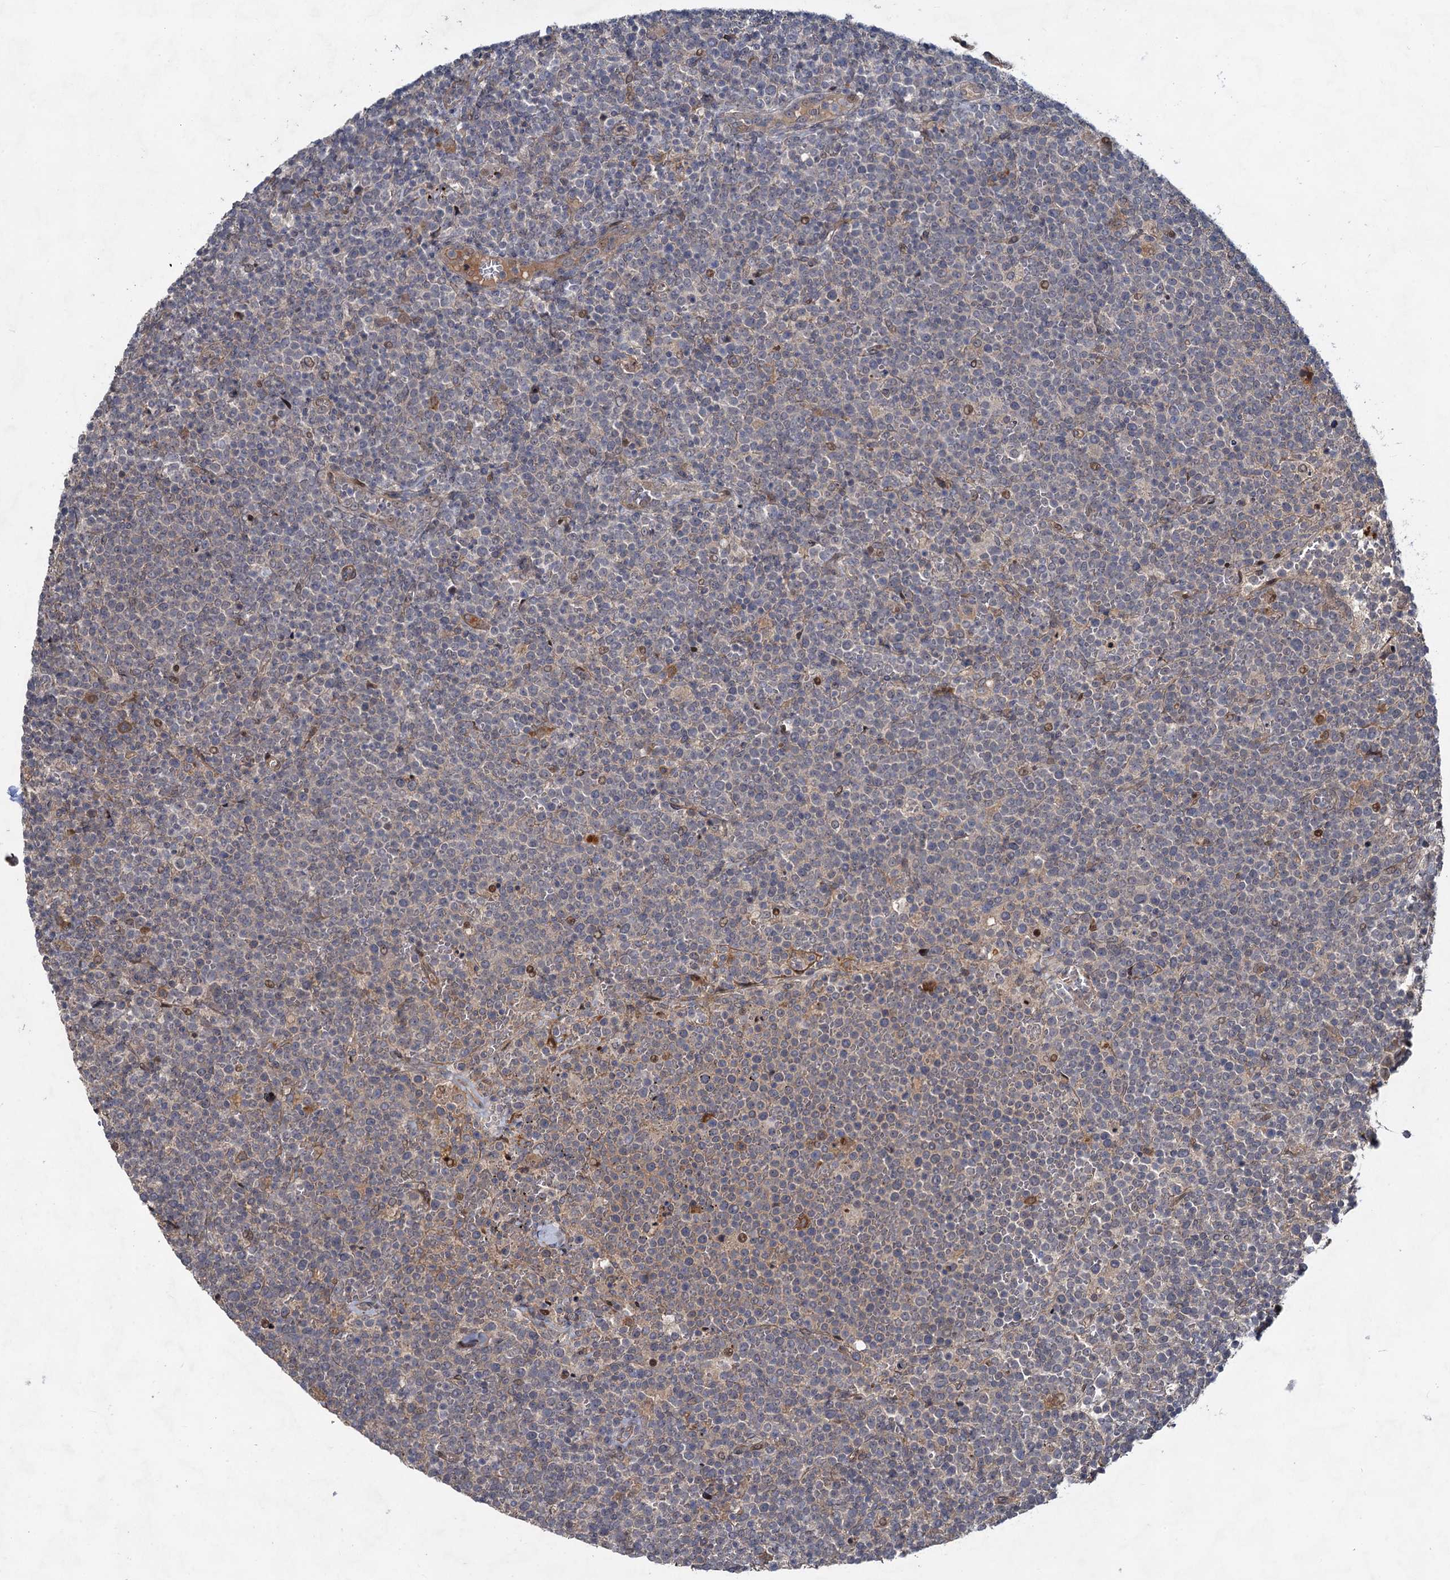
{"staining": {"intensity": "negative", "quantity": "none", "location": "none"}, "tissue": "lymphoma", "cell_type": "Tumor cells", "image_type": "cancer", "snomed": [{"axis": "morphology", "description": "Malignant lymphoma, non-Hodgkin's type, High grade"}, {"axis": "topography", "description": "Lymph node"}], "caption": "DAB immunohistochemical staining of human lymphoma displays no significant positivity in tumor cells.", "gene": "NUDT22", "patient": {"sex": "male", "age": 61}}